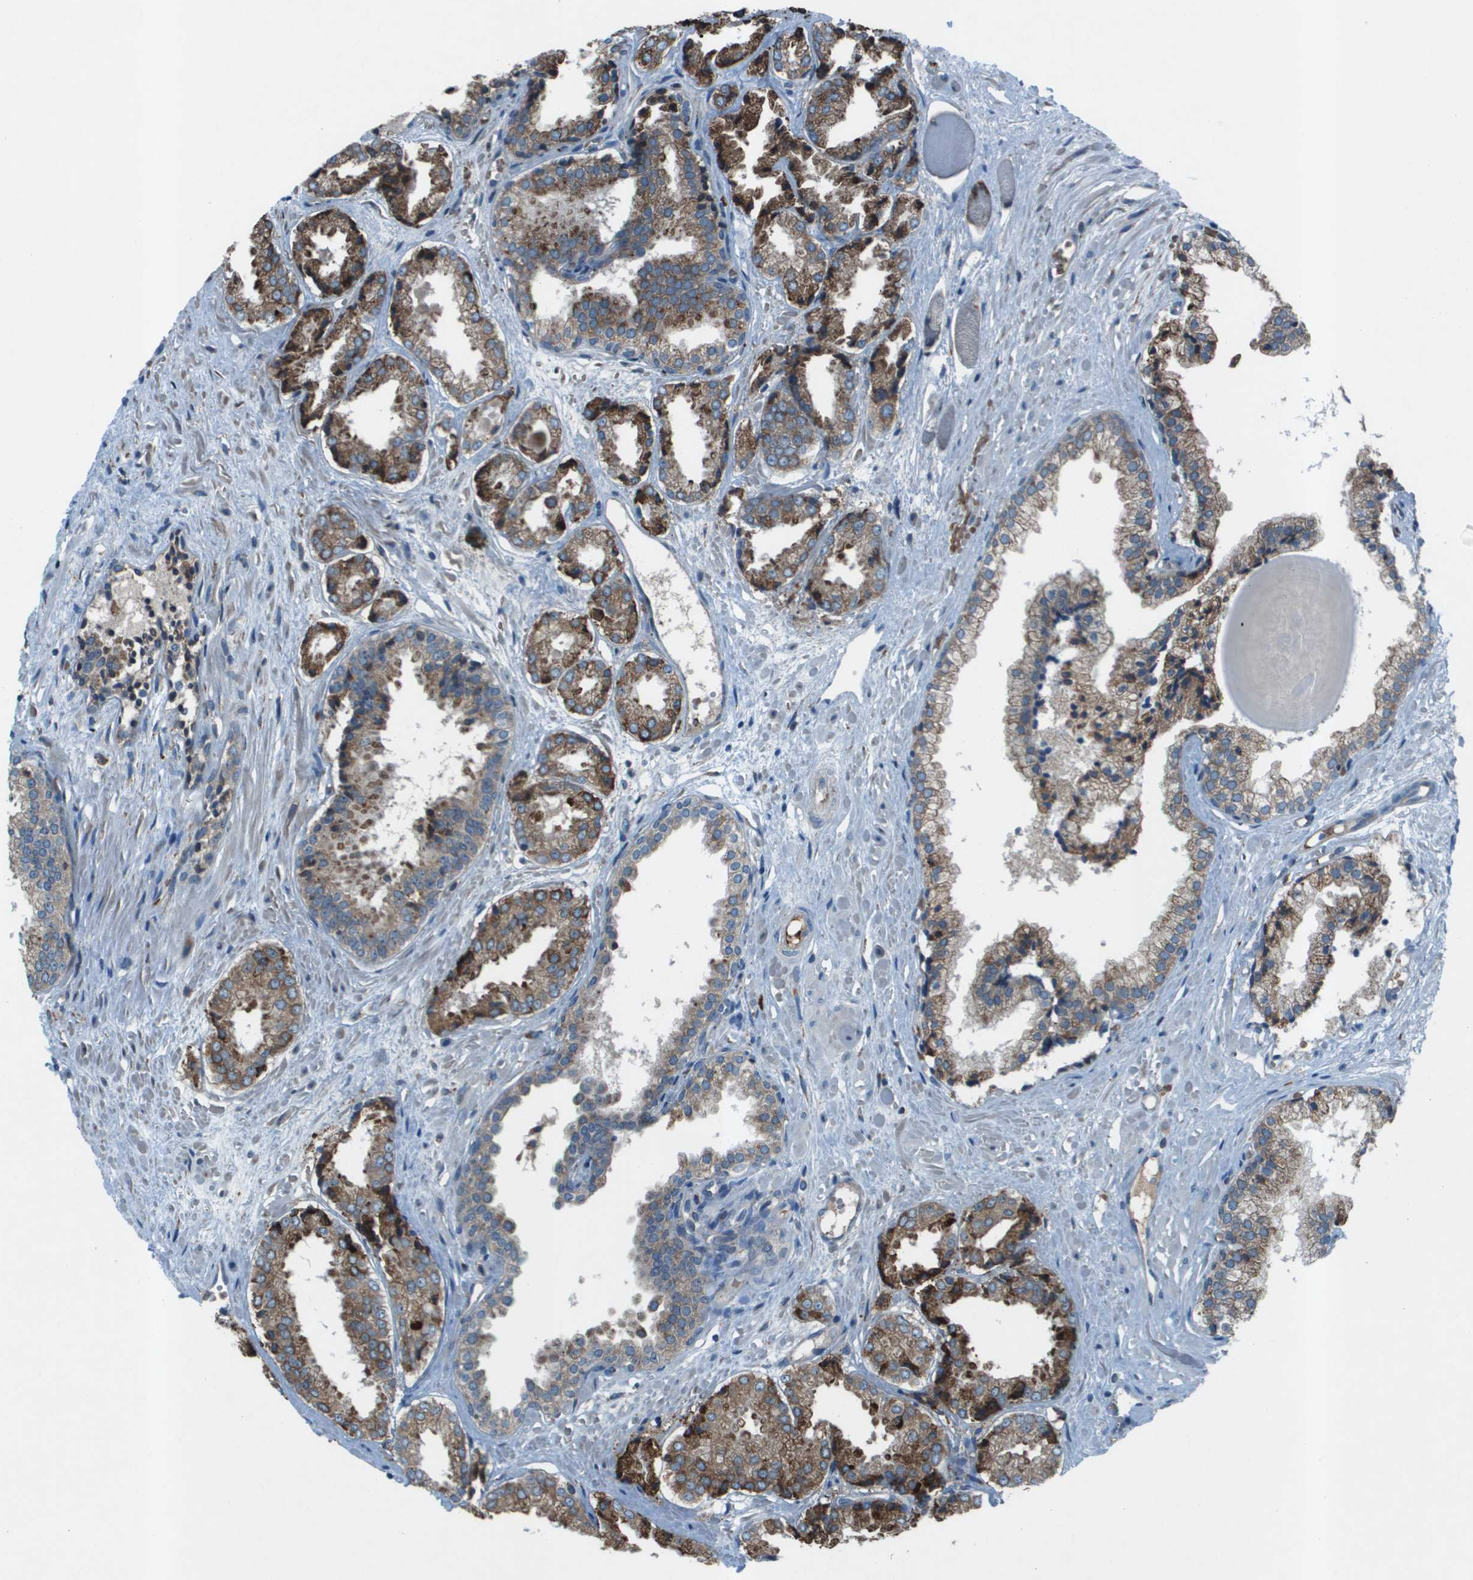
{"staining": {"intensity": "moderate", "quantity": ">75%", "location": "cytoplasmic/membranous"}, "tissue": "prostate cancer", "cell_type": "Tumor cells", "image_type": "cancer", "snomed": [{"axis": "morphology", "description": "Adenocarcinoma, Low grade"}, {"axis": "topography", "description": "Prostate"}], "caption": "Immunohistochemical staining of prostate adenocarcinoma (low-grade) exhibits moderate cytoplasmic/membranous protein positivity in approximately >75% of tumor cells.", "gene": "UTS2", "patient": {"sex": "male", "age": 57}}